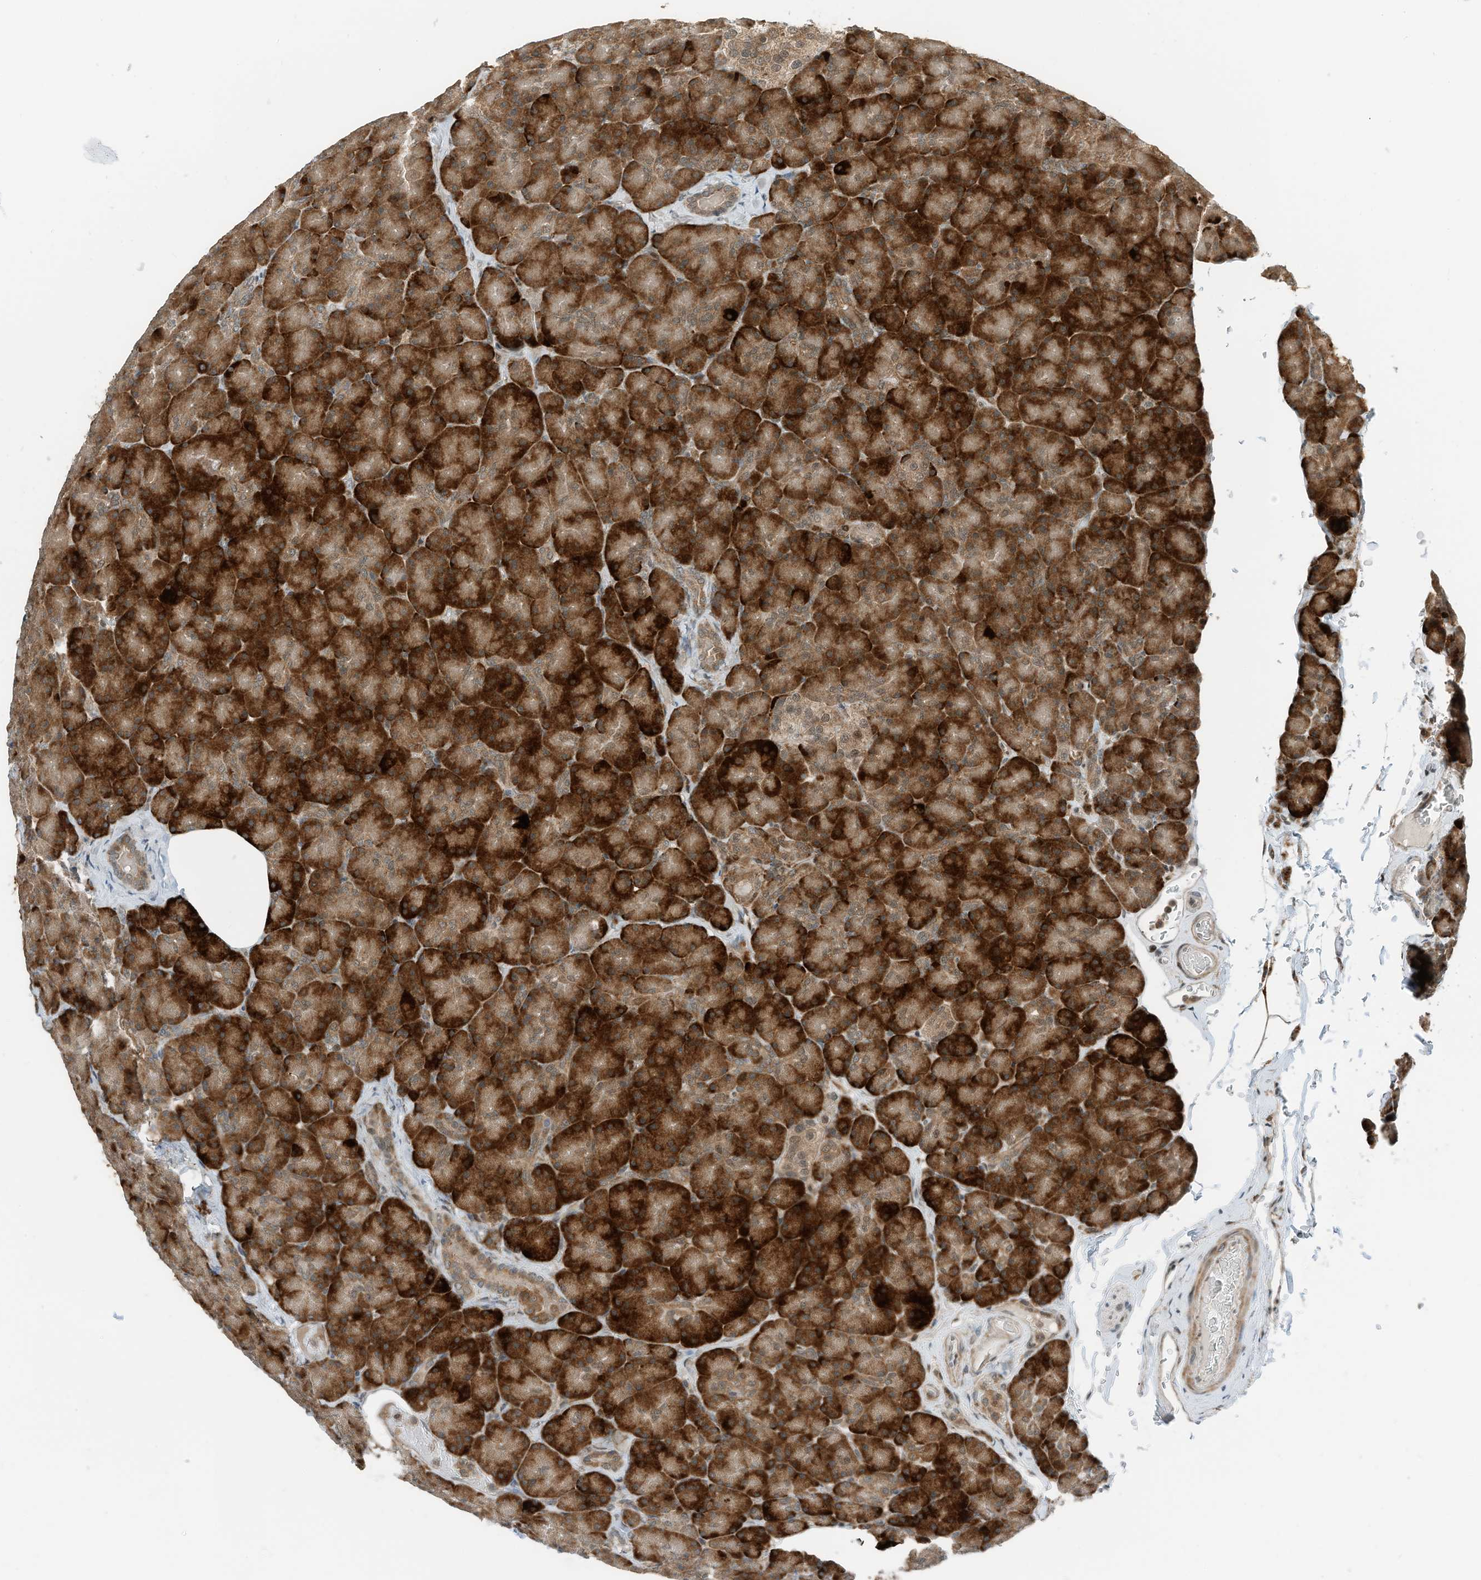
{"staining": {"intensity": "strong", "quantity": ">75%", "location": "cytoplasmic/membranous"}, "tissue": "pancreas", "cell_type": "Exocrine glandular cells", "image_type": "normal", "snomed": [{"axis": "morphology", "description": "Normal tissue, NOS"}, {"axis": "topography", "description": "Pancreas"}], "caption": "Immunohistochemistry micrograph of unremarkable pancreas: human pancreas stained using immunohistochemistry (IHC) exhibits high levels of strong protein expression localized specifically in the cytoplasmic/membranous of exocrine glandular cells, appearing as a cytoplasmic/membranous brown color.", "gene": "RMND1", "patient": {"sex": "female", "age": 43}}